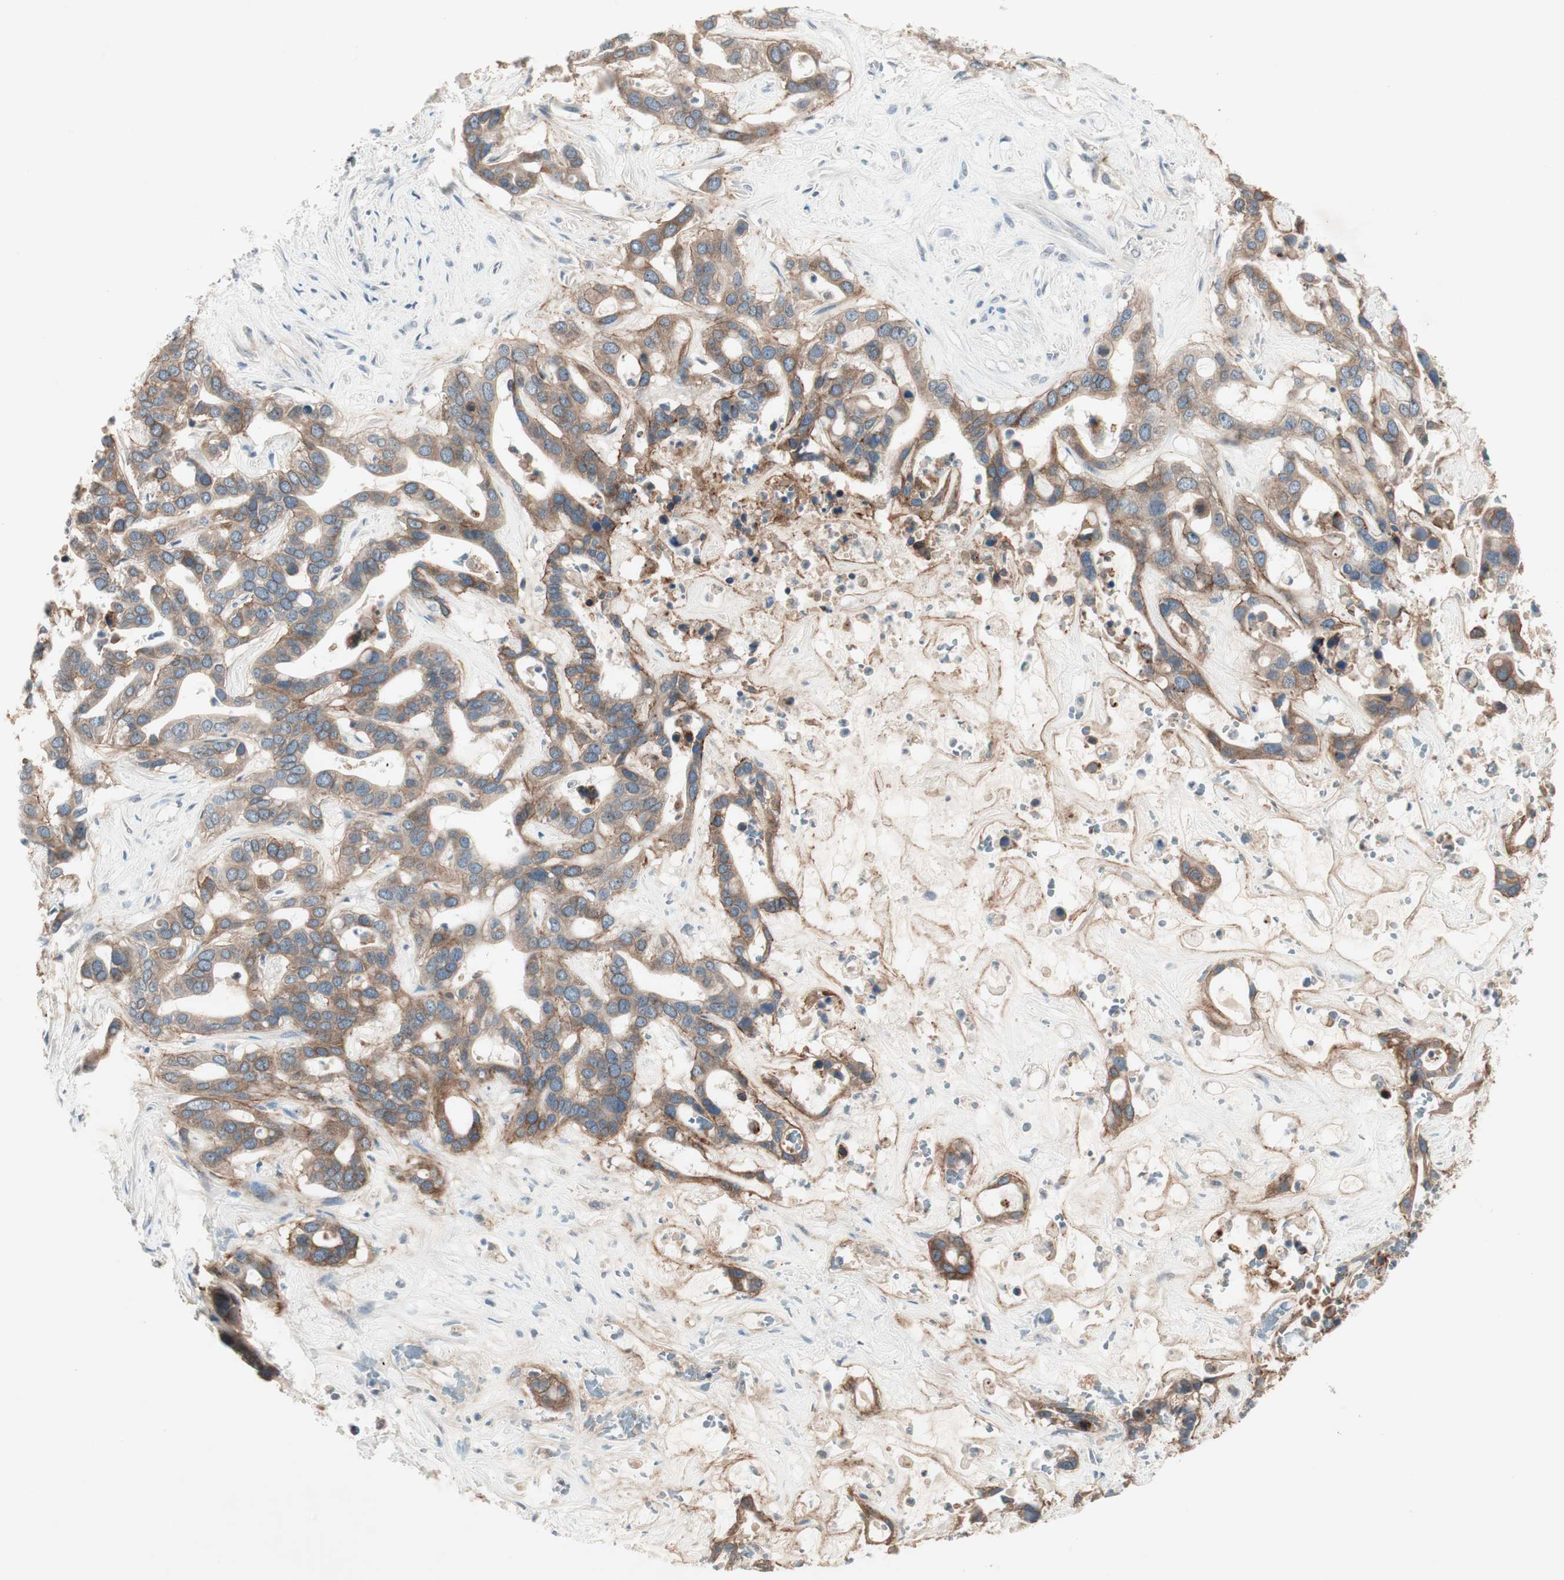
{"staining": {"intensity": "moderate", "quantity": "<25%", "location": "cytoplasmic/membranous"}, "tissue": "liver cancer", "cell_type": "Tumor cells", "image_type": "cancer", "snomed": [{"axis": "morphology", "description": "Cholangiocarcinoma"}, {"axis": "topography", "description": "Liver"}], "caption": "A high-resolution micrograph shows immunohistochemistry (IHC) staining of liver cancer, which demonstrates moderate cytoplasmic/membranous positivity in about <25% of tumor cells.", "gene": "ITGB4", "patient": {"sex": "female", "age": 65}}